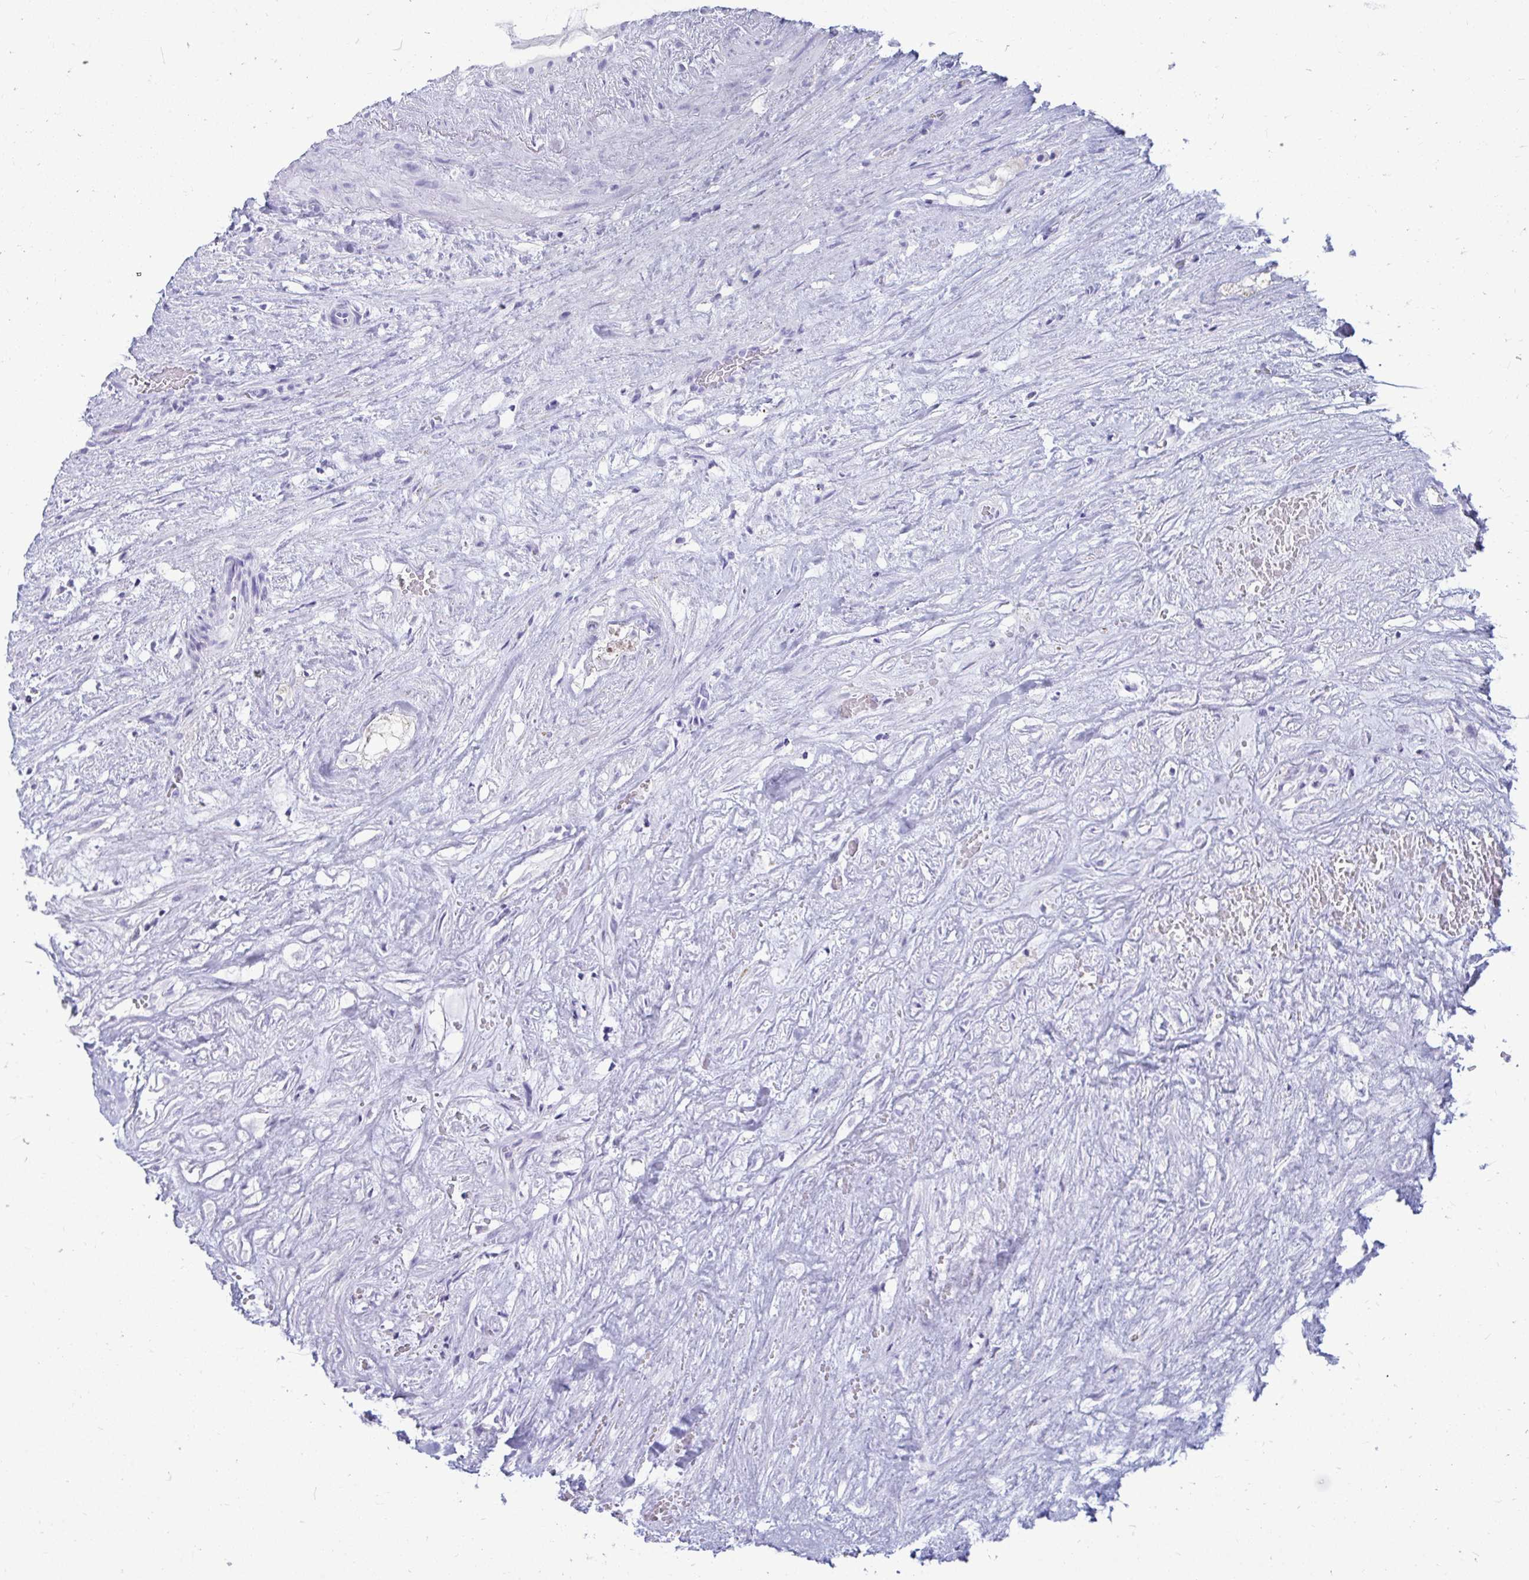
{"staining": {"intensity": "negative", "quantity": "none", "location": "none"}, "tissue": "testis cancer", "cell_type": "Tumor cells", "image_type": "cancer", "snomed": [{"axis": "morphology", "description": "Seminoma, NOS"}, {"axis": "topography", "description": "Testis"}], "caption": "This histopathology image is of testis cancer (seminoma) stained with IHC to label a protein in brown with the nuclei are counter-stained blue. There is no expression in tumor cells. (Brightfield microscopy of DAB (3,3'-diaminobenzidine) IHC at high magnification).", "gene": "OR10R2", "patient": {"sex": "male", "age": 71}}